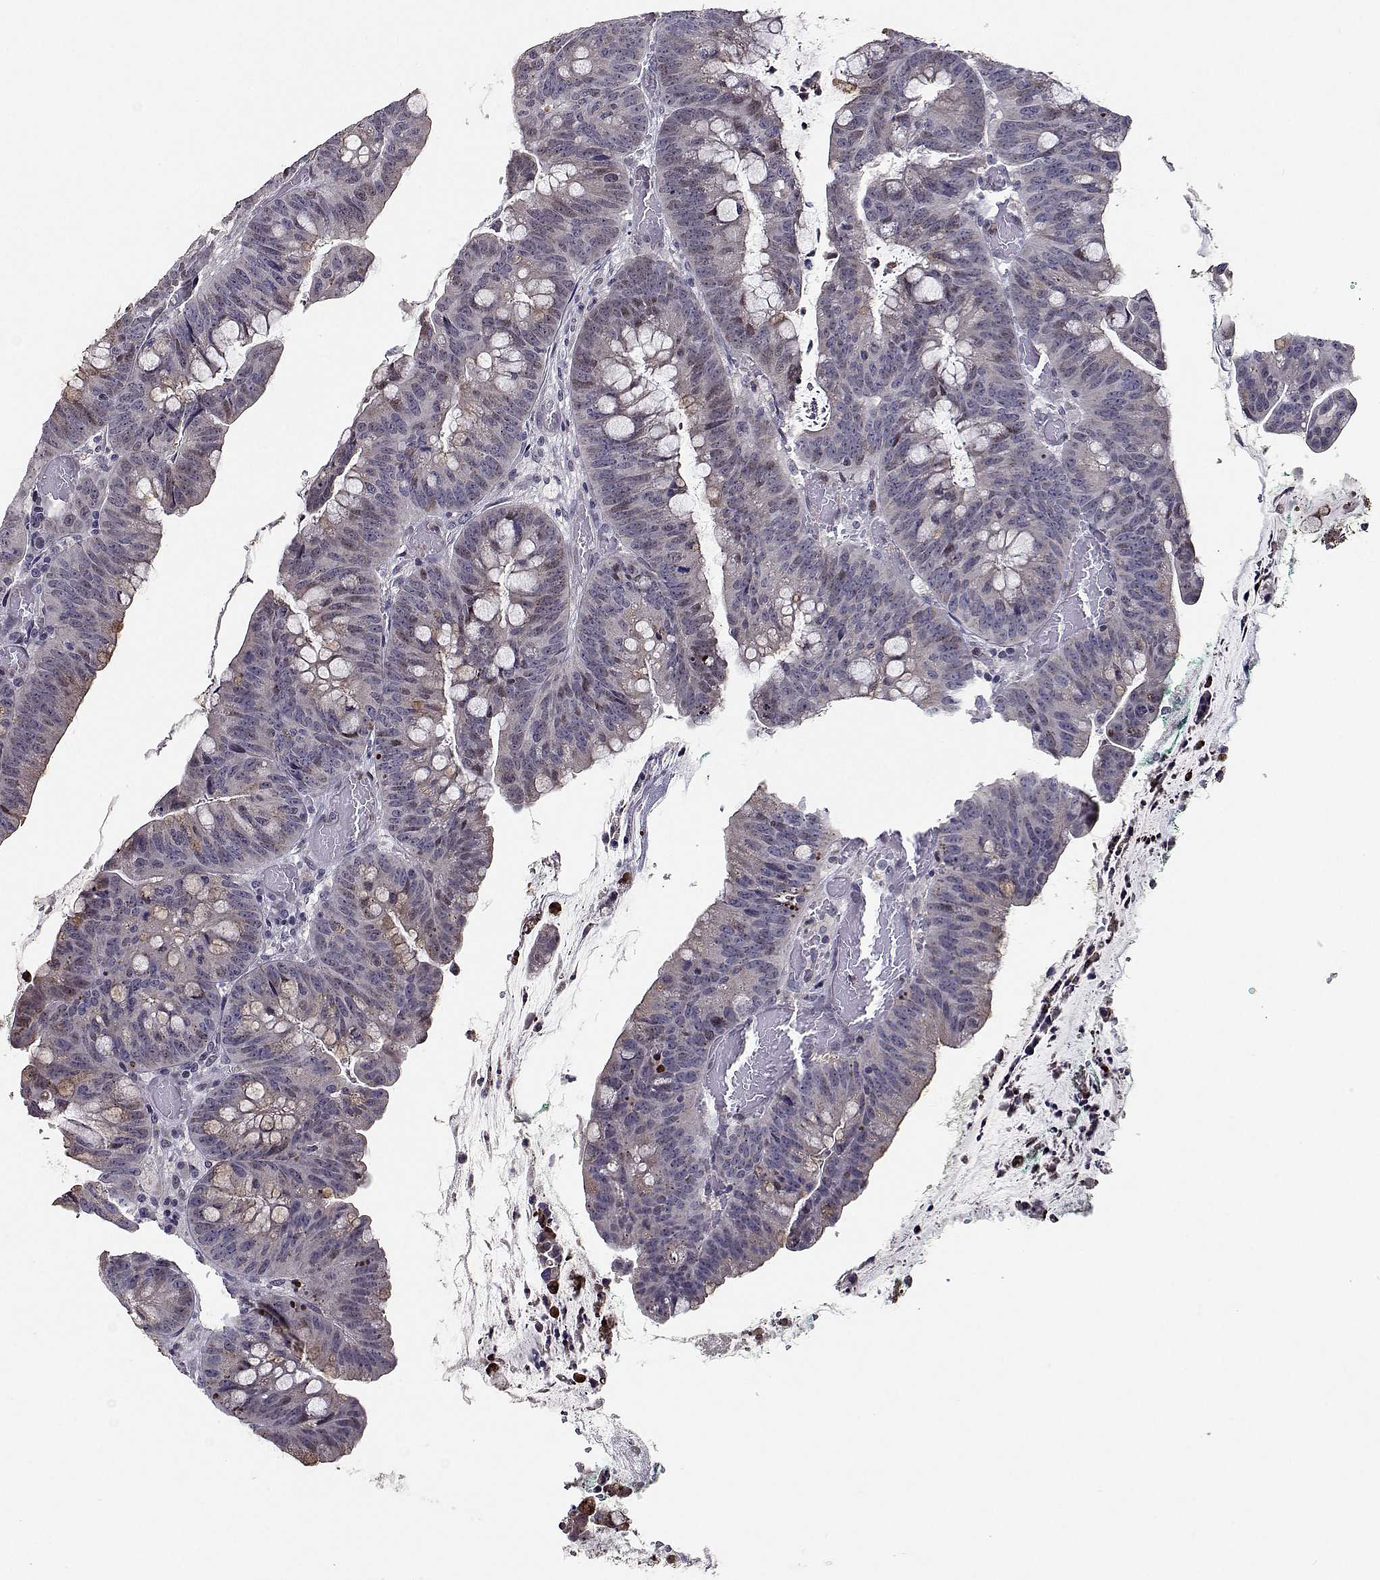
{"staining": {"intensity": "negative", "quantity": "none", "location": "none"}, "tissue": "colorectal cancer", "cell_type": "Tumor cells", "image_type": "cancer", "snomed": [{"axis": "morphology", "description": "Adenocarcinoma, NOS"}, {"axis": "topography", "description": "Colon"}], "caption": "Immunohistochemistry (IHC) photomicrograph of neoplastic tissue: colorectal cancer stained with DAB reveals no significant protein expression in tumor cells. The staining was performed using DAB to visualize the protein expression in brown, while the nuclei were stained in blue with hematoxylin (Magnification: 20x).", "gene": "RBPJL", "patient": {"sex": "male", "age": 62}}